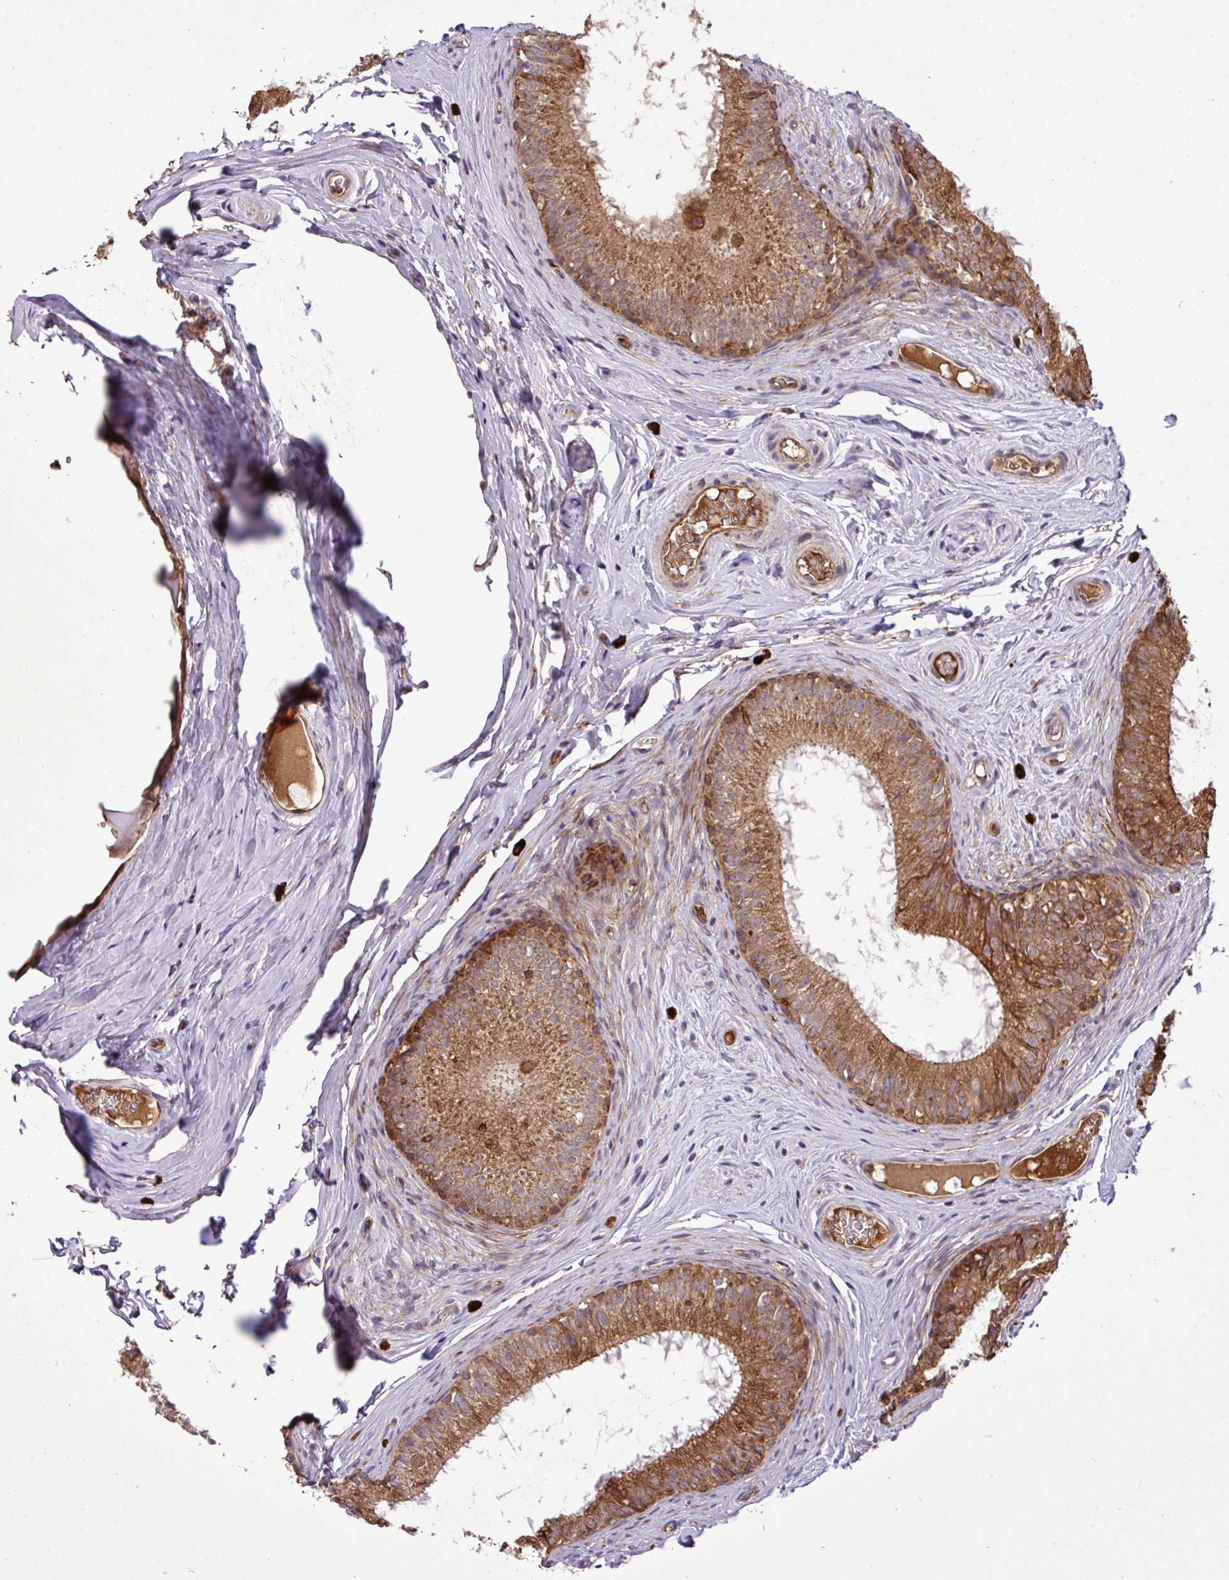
{"staining": {"intensity": "strong", "quantity": ">75%", "location": "cytoplasmic/membranous"}, "tissue": "epididymis", "cell_type": "Glandular cells", "image_type": "normal", "snomed": [{"axis": "morphology", "description": "Normal tissue, NOS"}, {"axis": "topography", "description": "Epididymis"}], "caption": "Glandular cells show high levels of strong cytoplasmic/membranous staining in approximately >75% of cells in normal epididymis.", "gene": "ZNF569", "patient": {"sex": "male", "age": 25}}